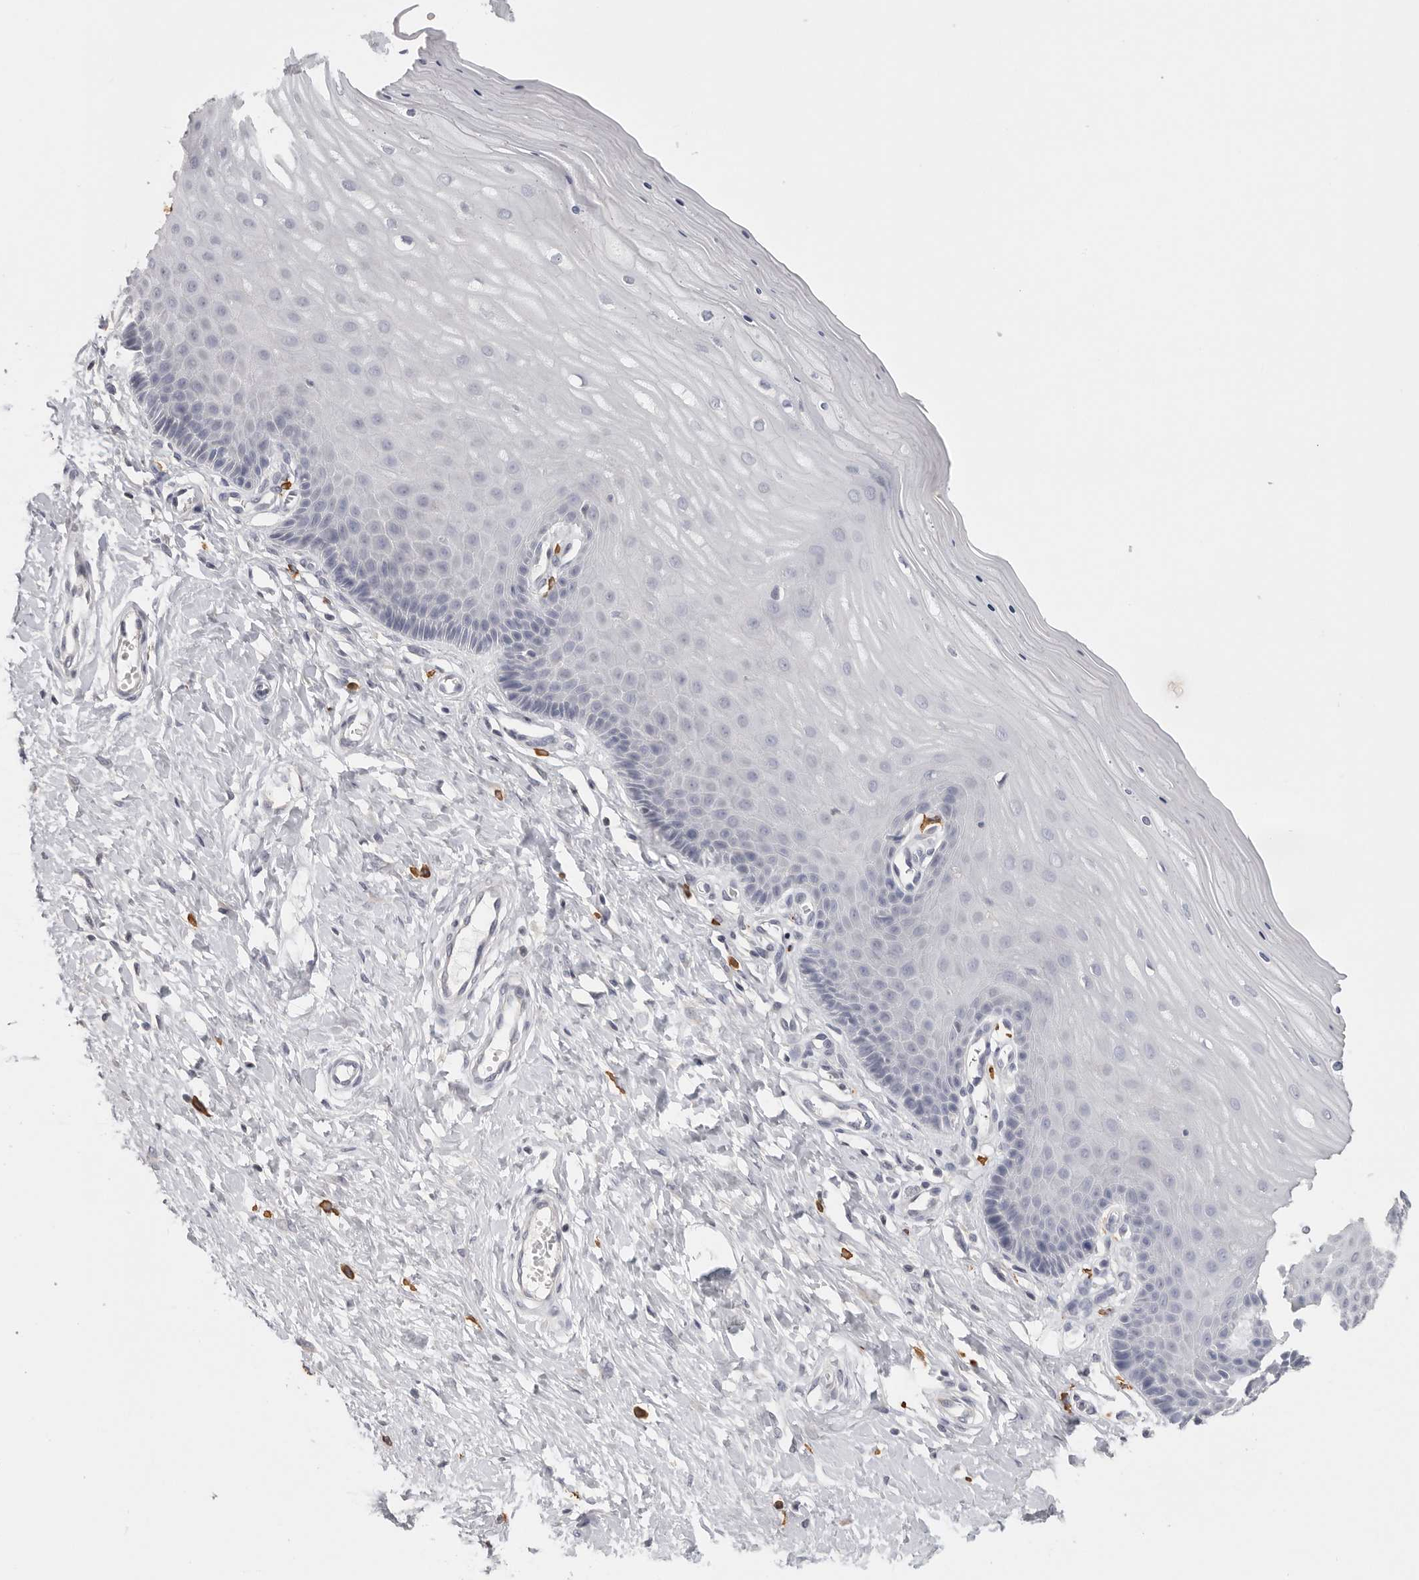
{"staining": {"intensity": "negative", "quantity": "none", "location": "none"}, "tissue": "cervix", "cell_type": "Glandular cells", "image_type": "normal", "snomed": [{"axis": "morphology", "description": "Normal tissue, NOS"}, {"axis": "topography", "description": "Cervix"}], "caption": "Immunohistochemistry image of unremarkable cervix: cervix stained with DAB (3,3'-diaminobenzidine) displays no significant protein staining in glandular cells.", "gene": "DNAJC11", "patient": {"sex": "female", "age": 55}}